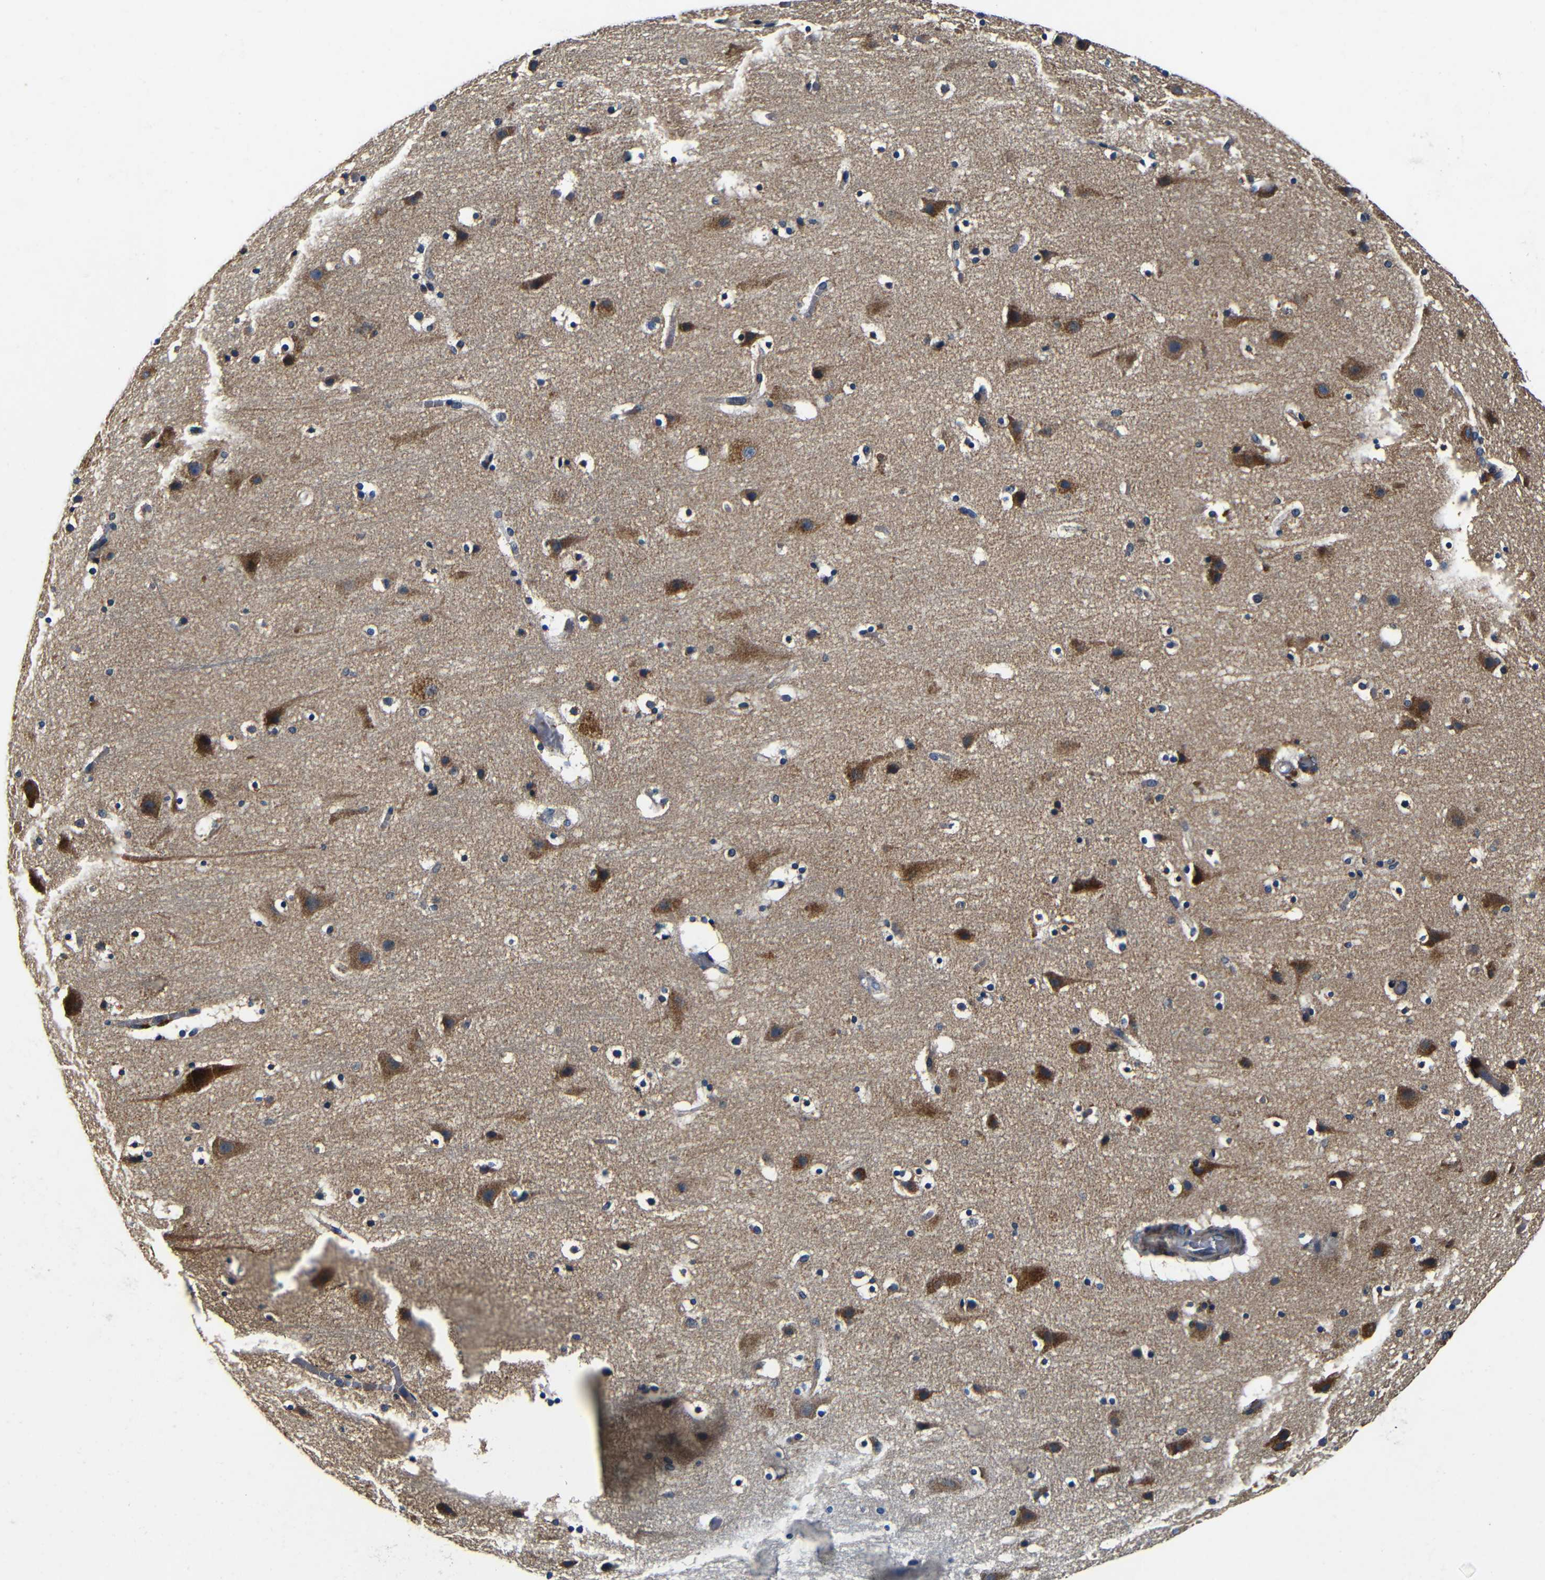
{"staining": {"intensity": "weak", "quantity": ">75%", "location": "cytoplasmic/membranous"}, "tissue": "cerebral cortex", "cell_type": "Endothelial cells", "image_type": "normal", "snomed": [{"axis": "morphology", "description": "Normal tissue, NOS"}, {"axis": "topography", "description": "Cerebral cortex"}], "caption": "Endothelial cells exhibit weak cytoplasmic/membranous expression in approximately >75% of cells in normal cerebral cortex.", "gene": "MTX1", "patient": {"sex": "male", "age": 45}}